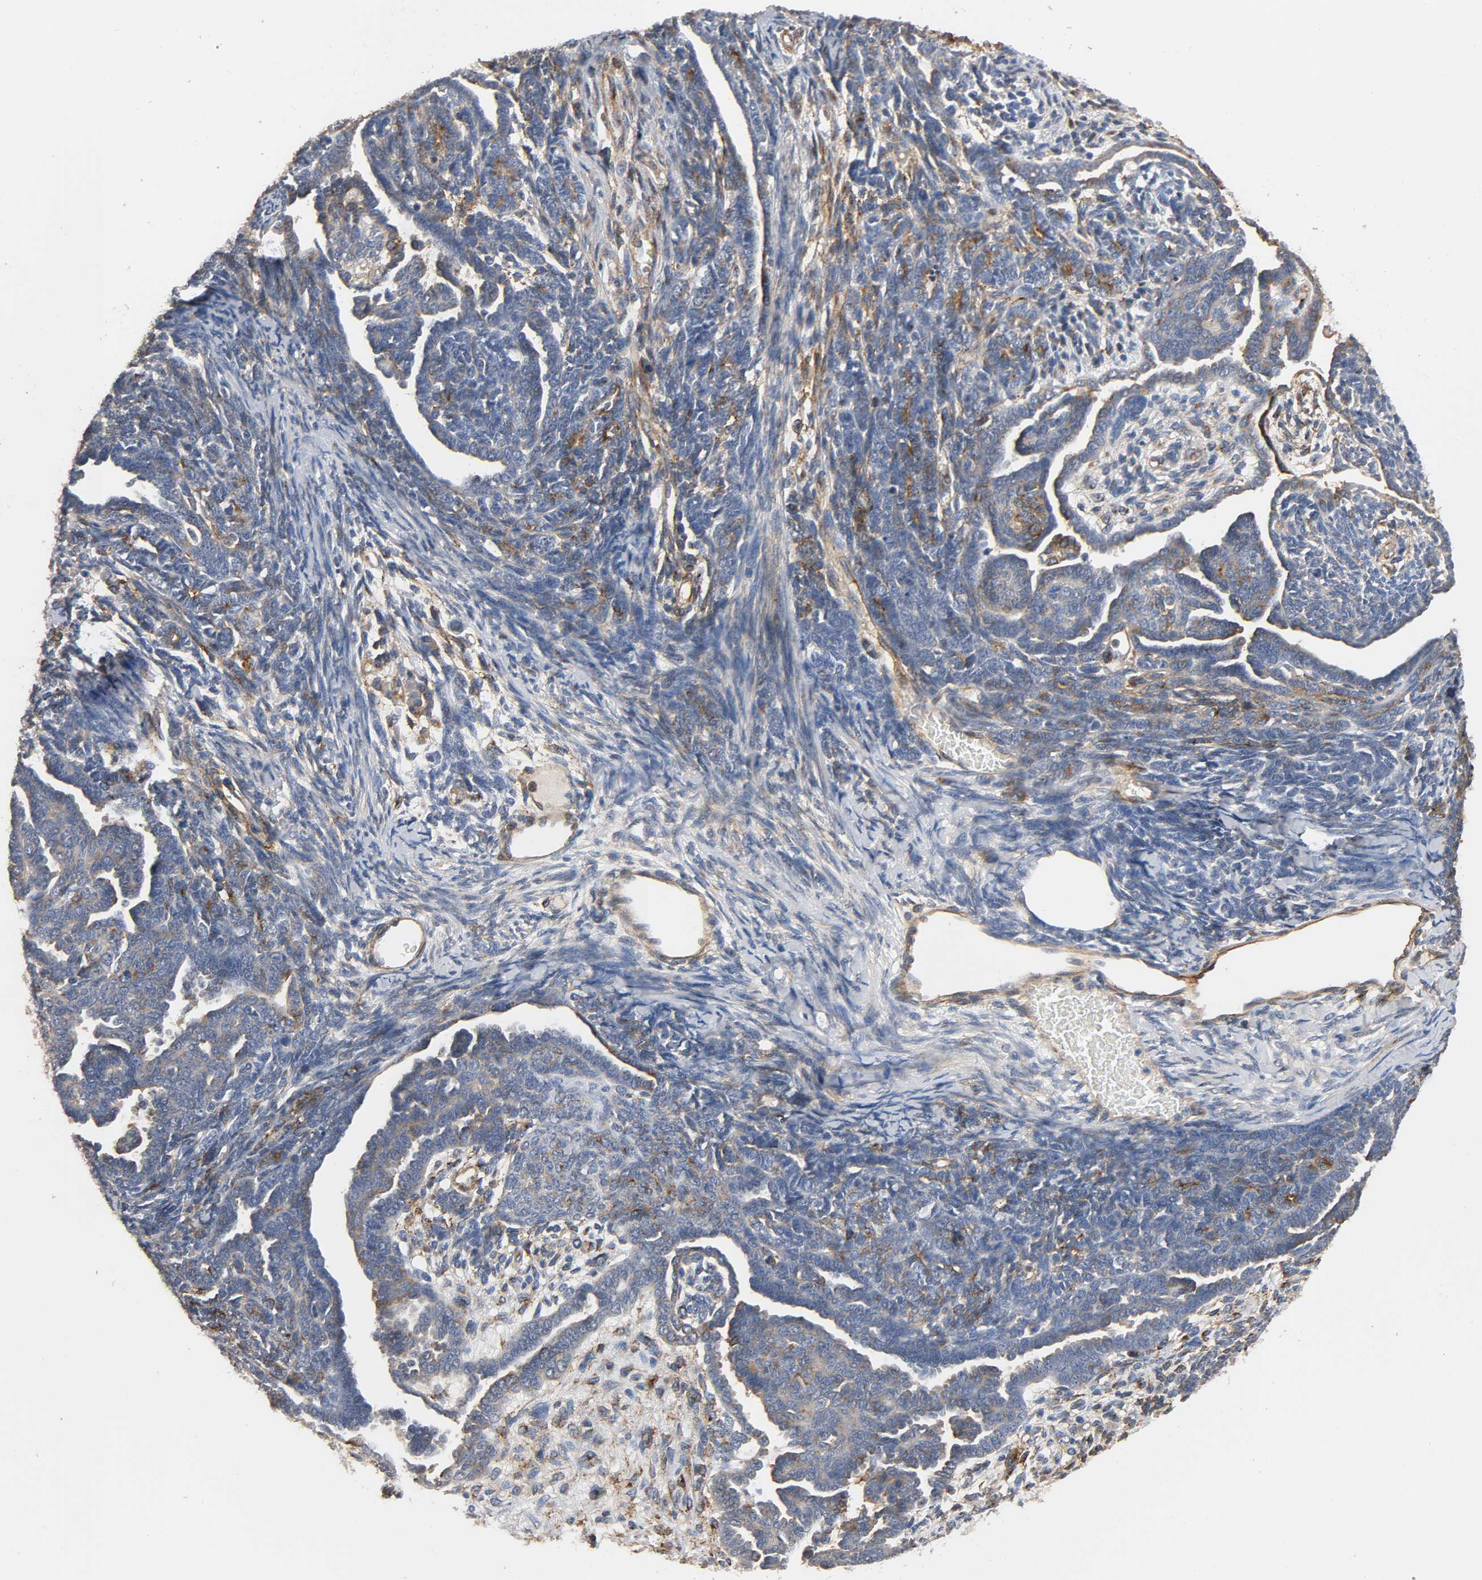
{"staining": {"intensity": "weak", "quantity": "25%-75%", "location": "cytoplasmic/membranous"}, "tissue": "endometrial cancer", "cell_type": "Tumor cells", "image_type": "cancer", "snomed": [{"axis": "morphology", "description": "Neoplasm, malignant, NOS"}, {"axis": "topography", "description": "Endometrium"}], "caption": "Endometrial malignant neoplasm stained with a protein marker demonstrates weak staining in tumor cells.", "gene": "IFITM3", "patient": {"sex": "female", "age": 74}}